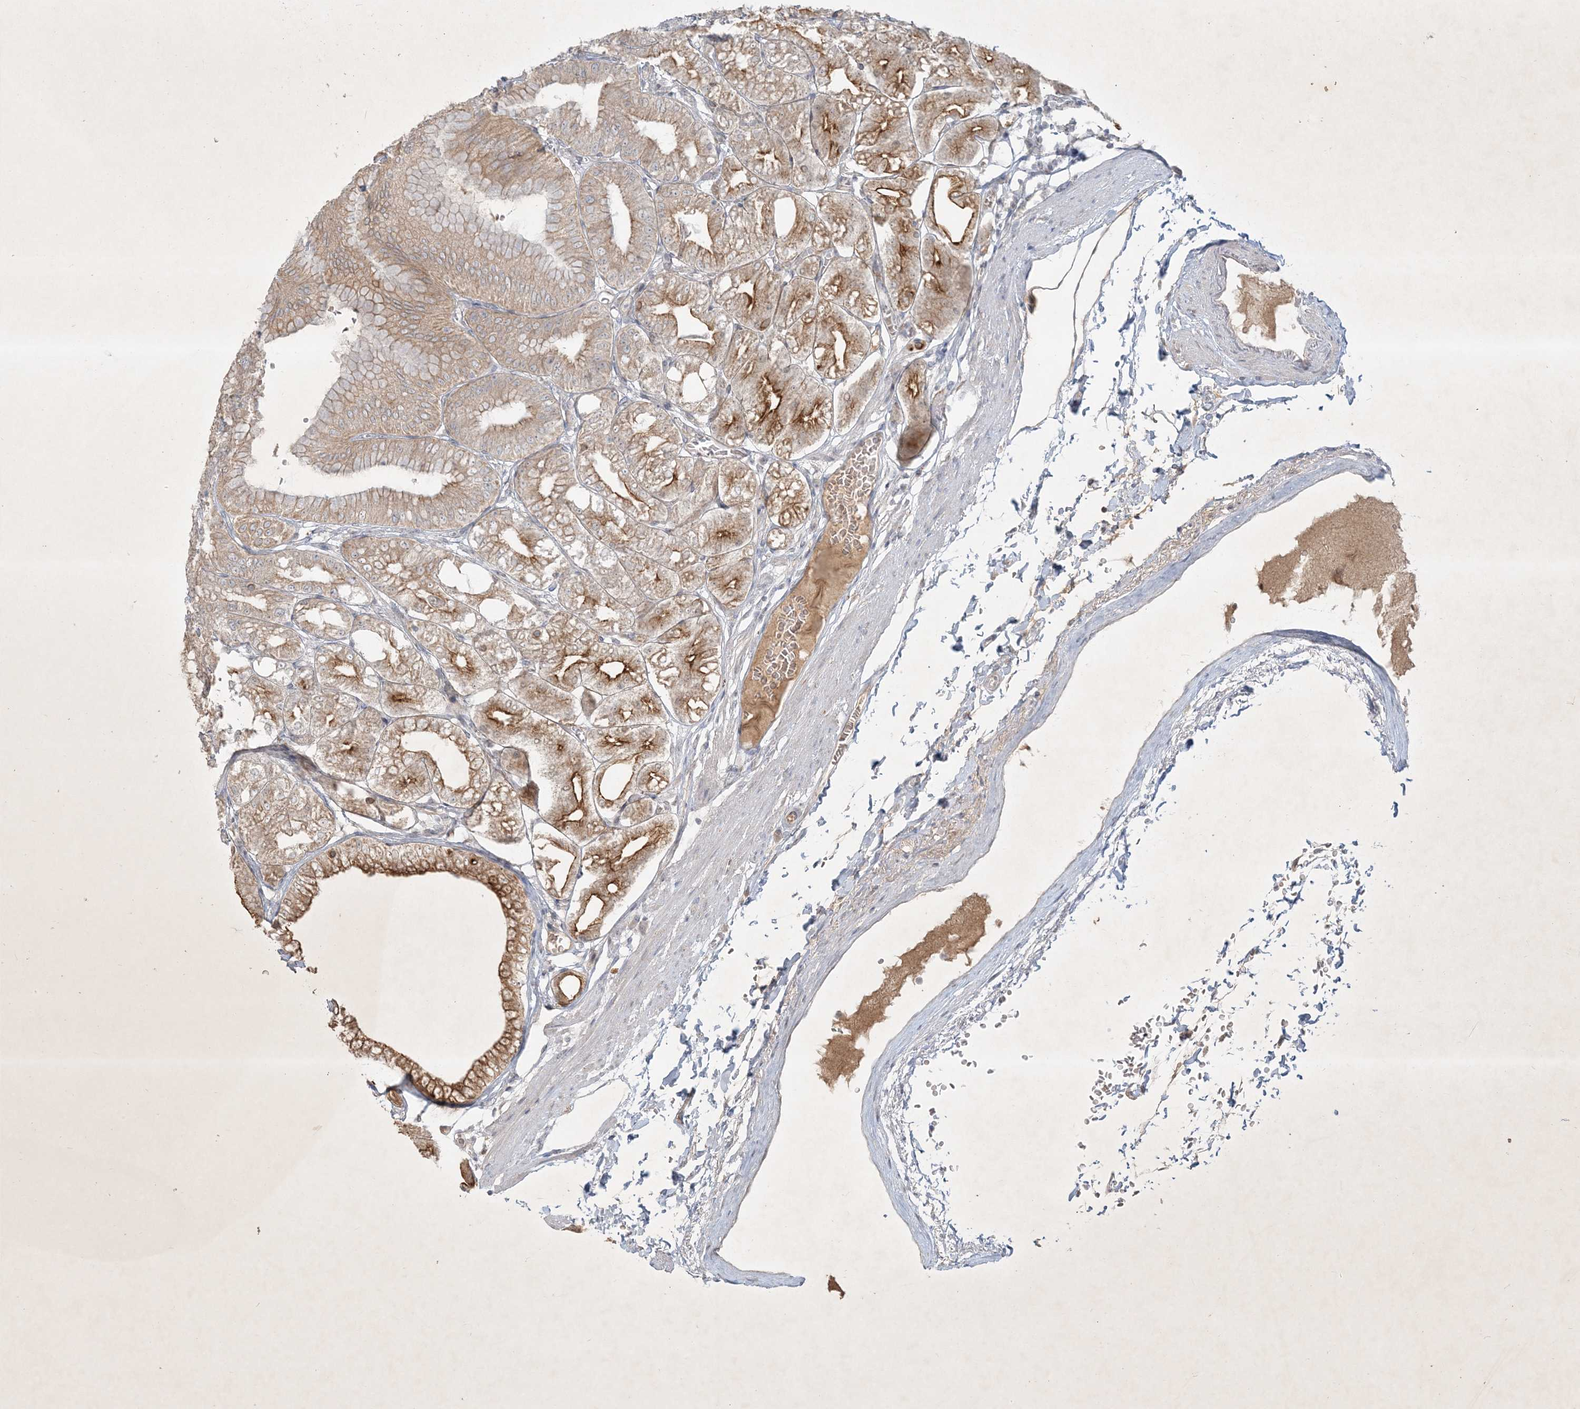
{"staining": {"intensity": "moderate", "quantity": ">75%", "location": "cytoplasmic/membranous"}, "tissue": "stomach", "cell_type": "Glandular cells", "image_type": "normal", "snomed": [{"axis": "morphology", "description": "Normal tissue, NOS"}, {"axis": "topography", "description": "Stomach, lower"}], "caption": "Protein staining by IHC reveals moderate cytoplasmic/membranous expression in about >75% of glandular cells in benign stomach.", "gene": "BOD1L2", "patient": {"sex": "male", "age": 71}}